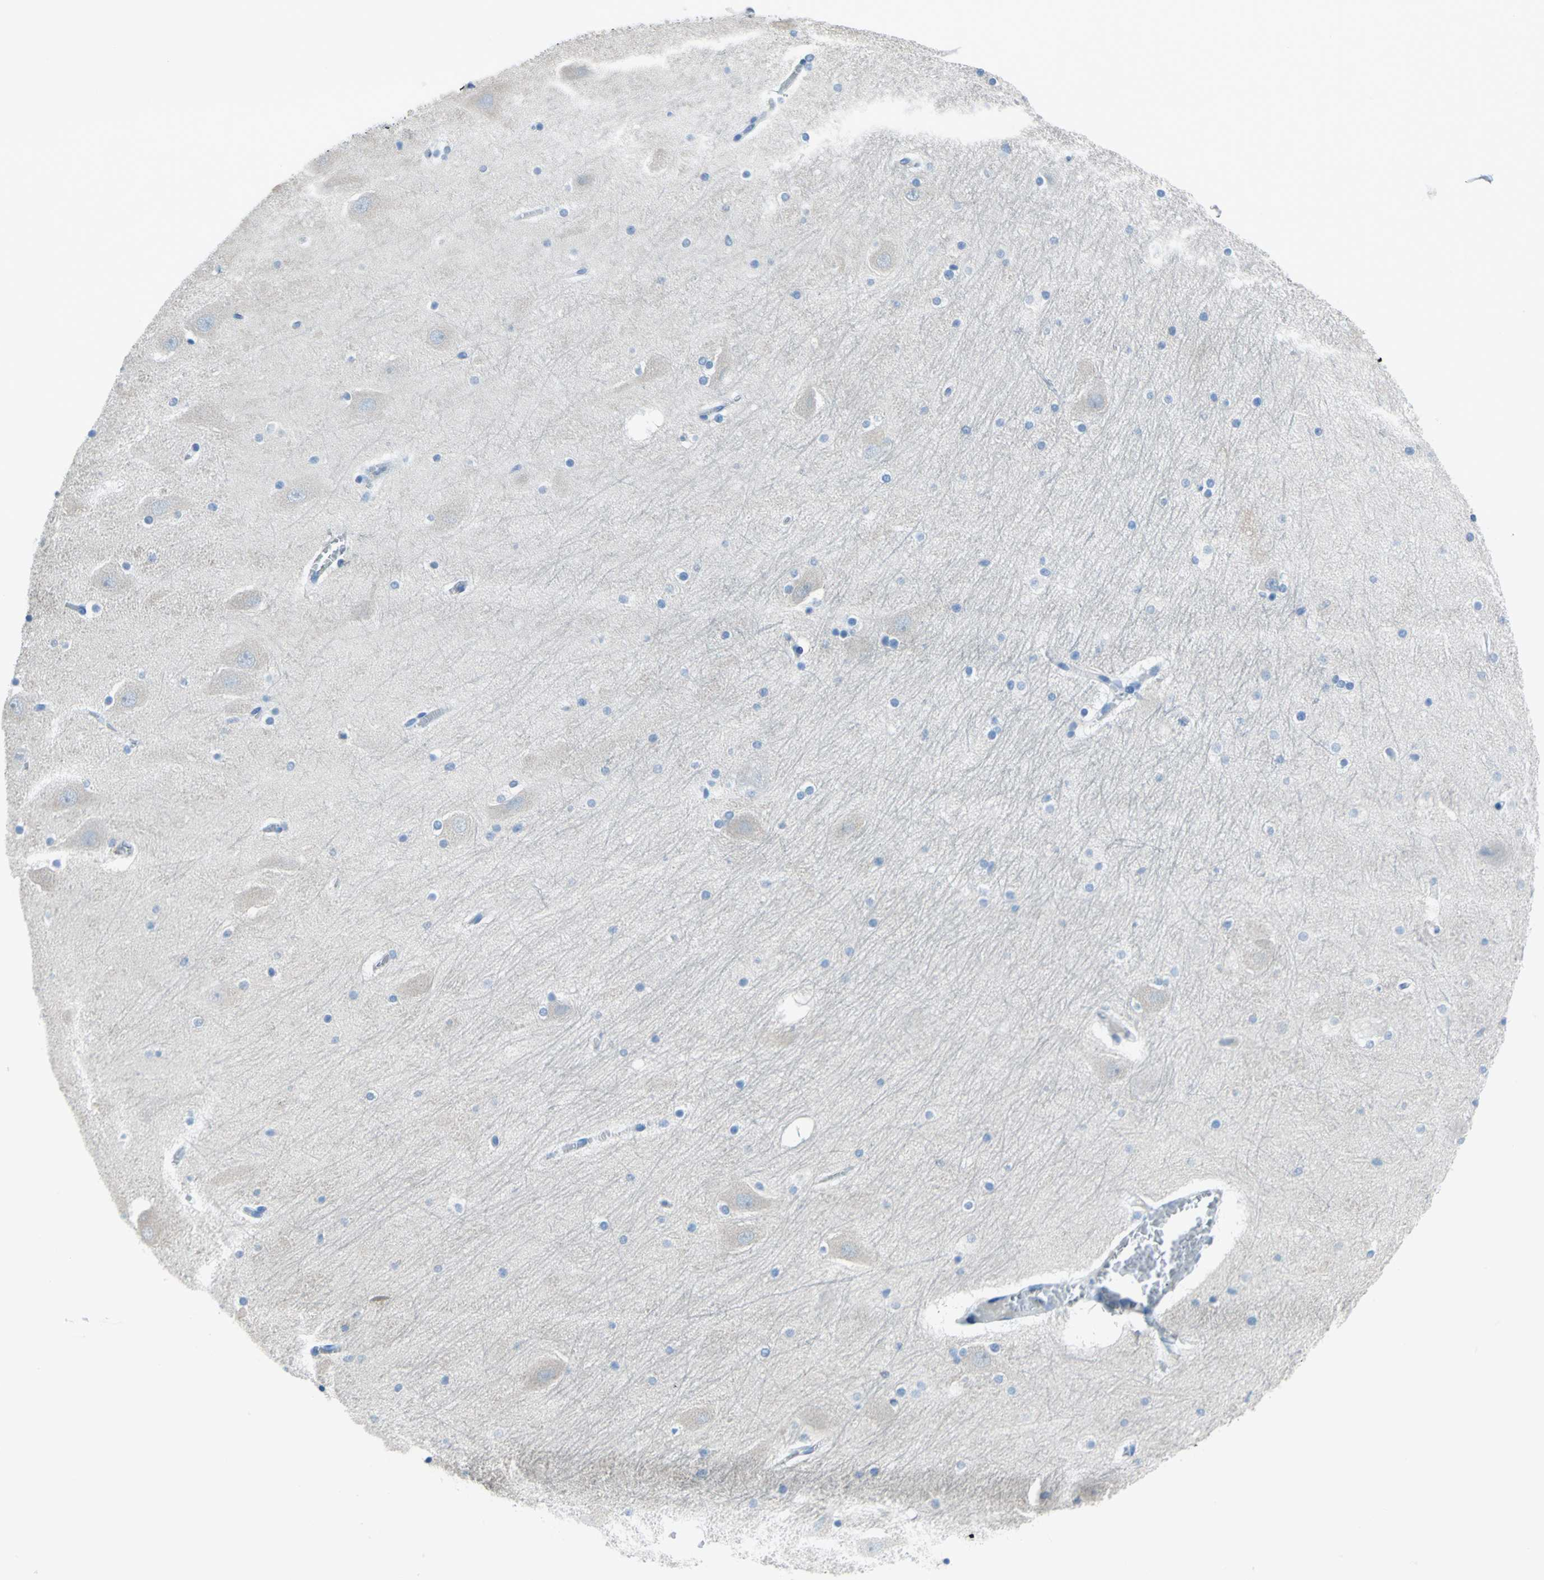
{"staining": {"intensity": "negative", "quantity": "none", "location": "none"}, "tissue": "hippocampus", "cell_type": "Glial cells", "image_type": "normal", "snomed": [{"axis": "morphology", "description": "Normal tissue, NOS"}, {"axis": "topography", "description": "Hippocampus"}], "caption": "Glial cells are negative for protein expression in unremarkable human hippocampus. Brightfield microscopy of immunohistochemistry (IHC) stained with DAB (3,3'-diaminobenzidine) (brown) and hematoxylin (blue), captured at high magnification.", "gene": "MUC4", "patient": {"sex": "male", "age": 45}}